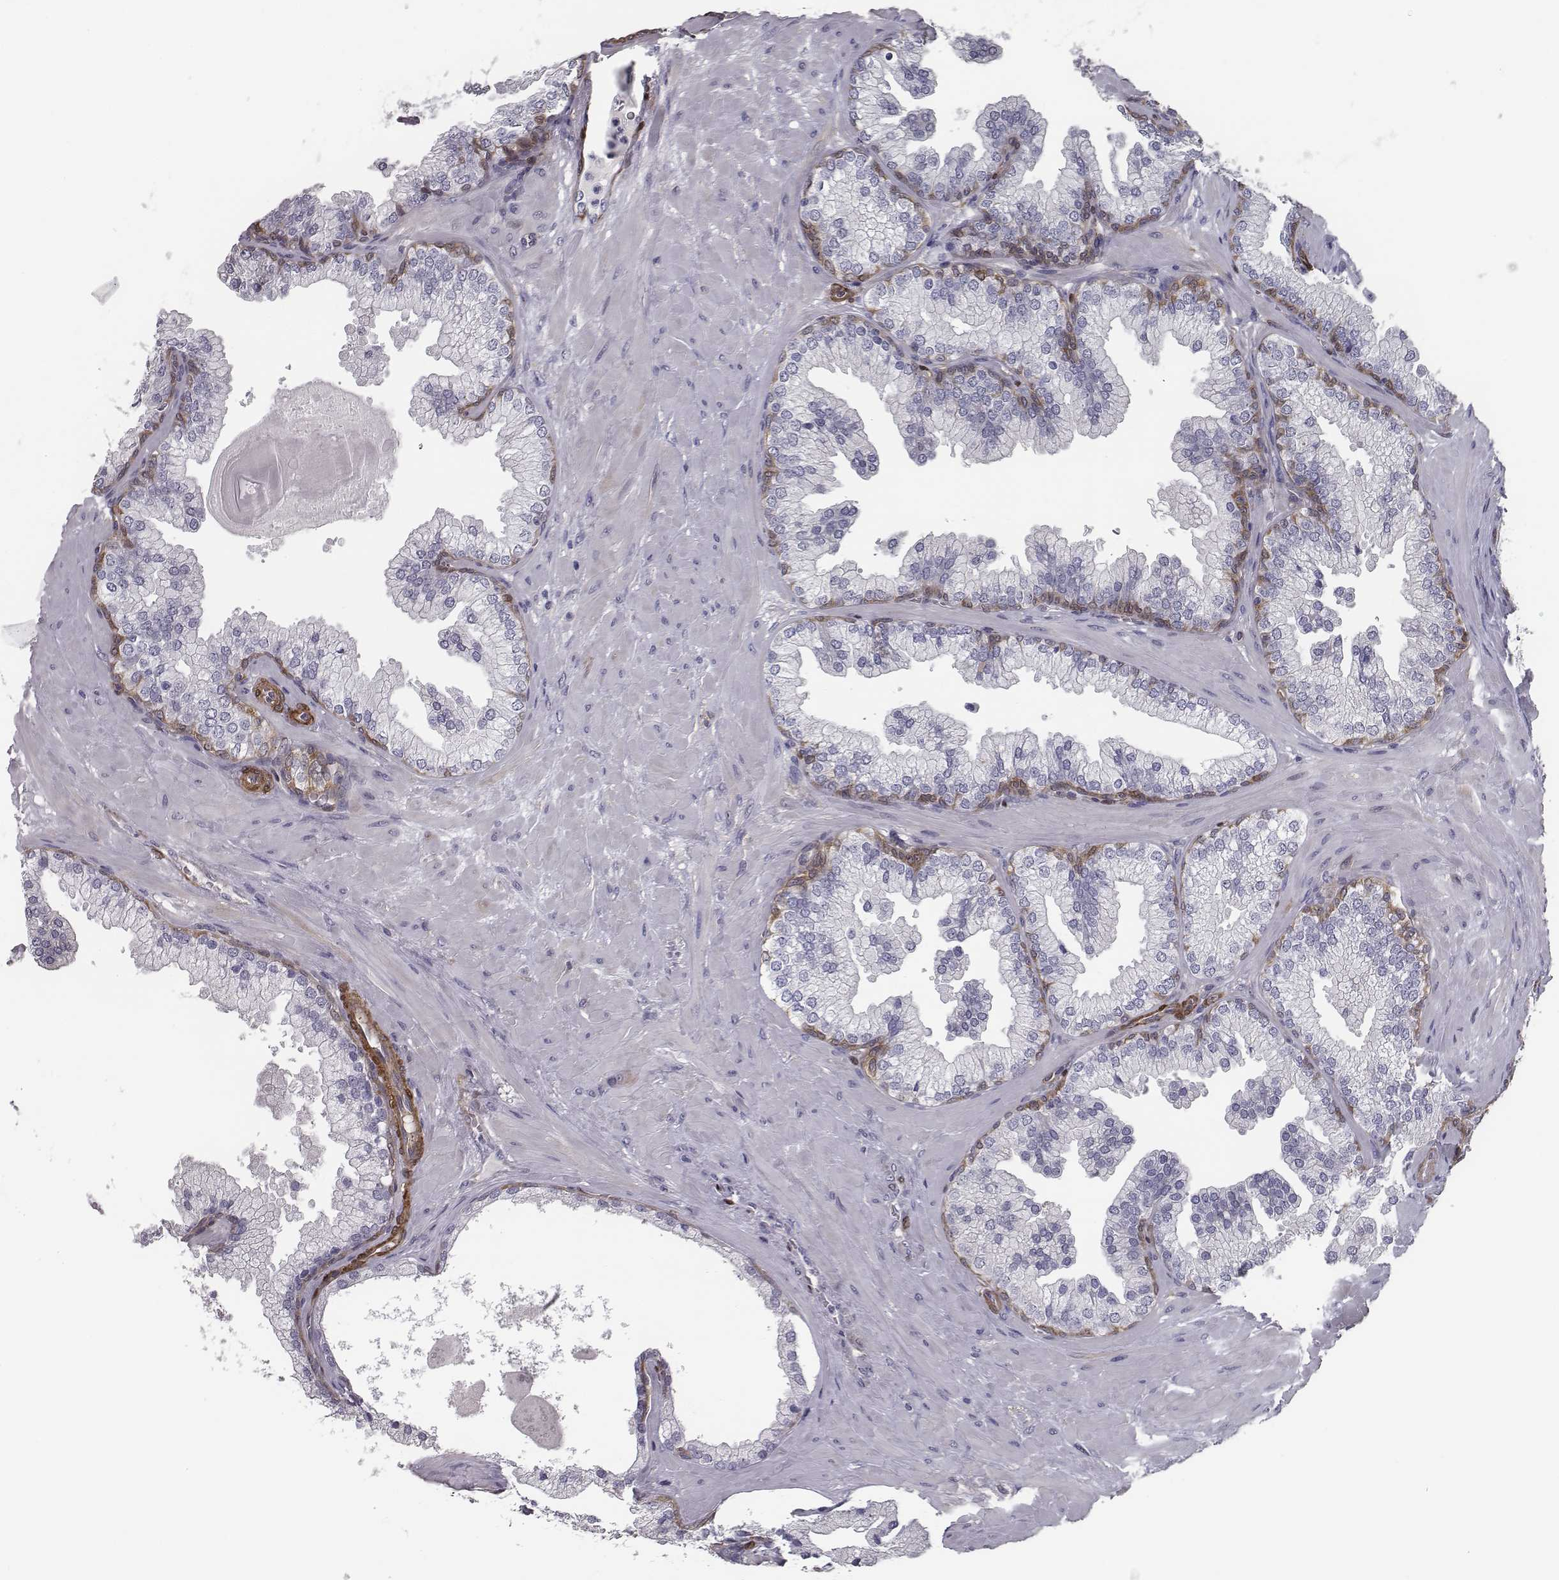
{"staining": {"intensity": "moderate", "quantity": "<25%", "location": "cytoplasmic/membranous"}, "tissue": "prostate", "cell_type": "Glandular cells", "image_type": "normal", "snomed": [{"axis": "morphology", "description": "Normal tissue, NOS"}, {"axis": "topography", "description": "Prostate"}, {"axis": "topography", "description": "Peripheral nerve tissue"}], "caption": "Prostate stained for a protein (brown) displays moderate cytoplasmic/membranous positive staining in about <25% of glandular cells.", "gene": "ISYNA1", "patient": {"sex": "male", "age": 61}}